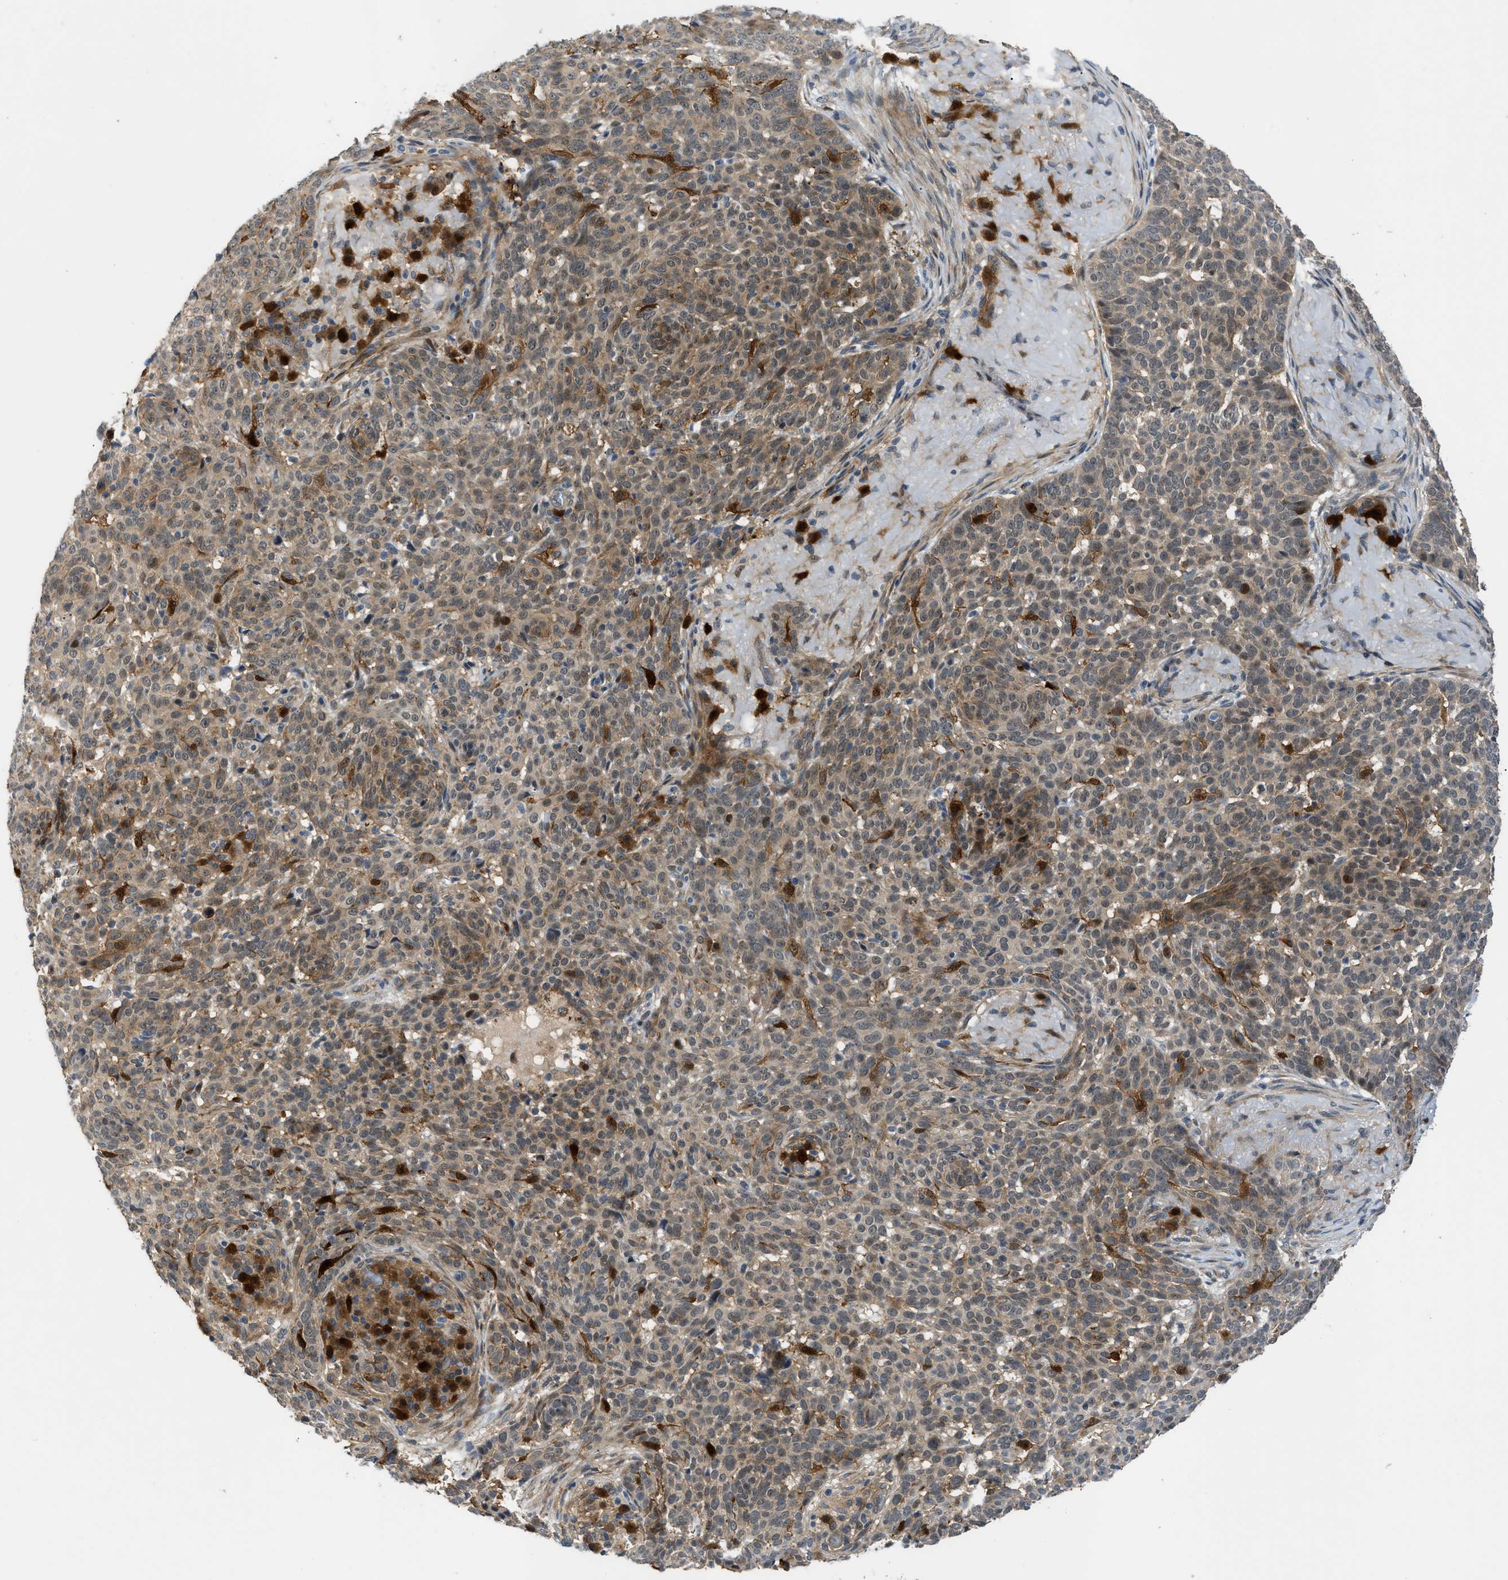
{"staining": {"intensity": "moderate", "quantity": ">75%", "location": "cytoplasmic/membranous"}, "tissue": "skin cancer", "cell_type": "Tumor cells", "image_type": "cancer", "snomed": [{"axis": "morphology", "description": "Basal cell carcinoma"}, {"axis": "topography", "description": "Skin"}], "caption": "IHC photomicrograph of human basal cell carcinoma (skin) stained for a protein (brown), which exhibits medium levels of moderate cytoplasmic/membranous staining in about >75% of tumor cells.", "gene": "TRAK2", "patient": {"sex": "male", "age": 85}}